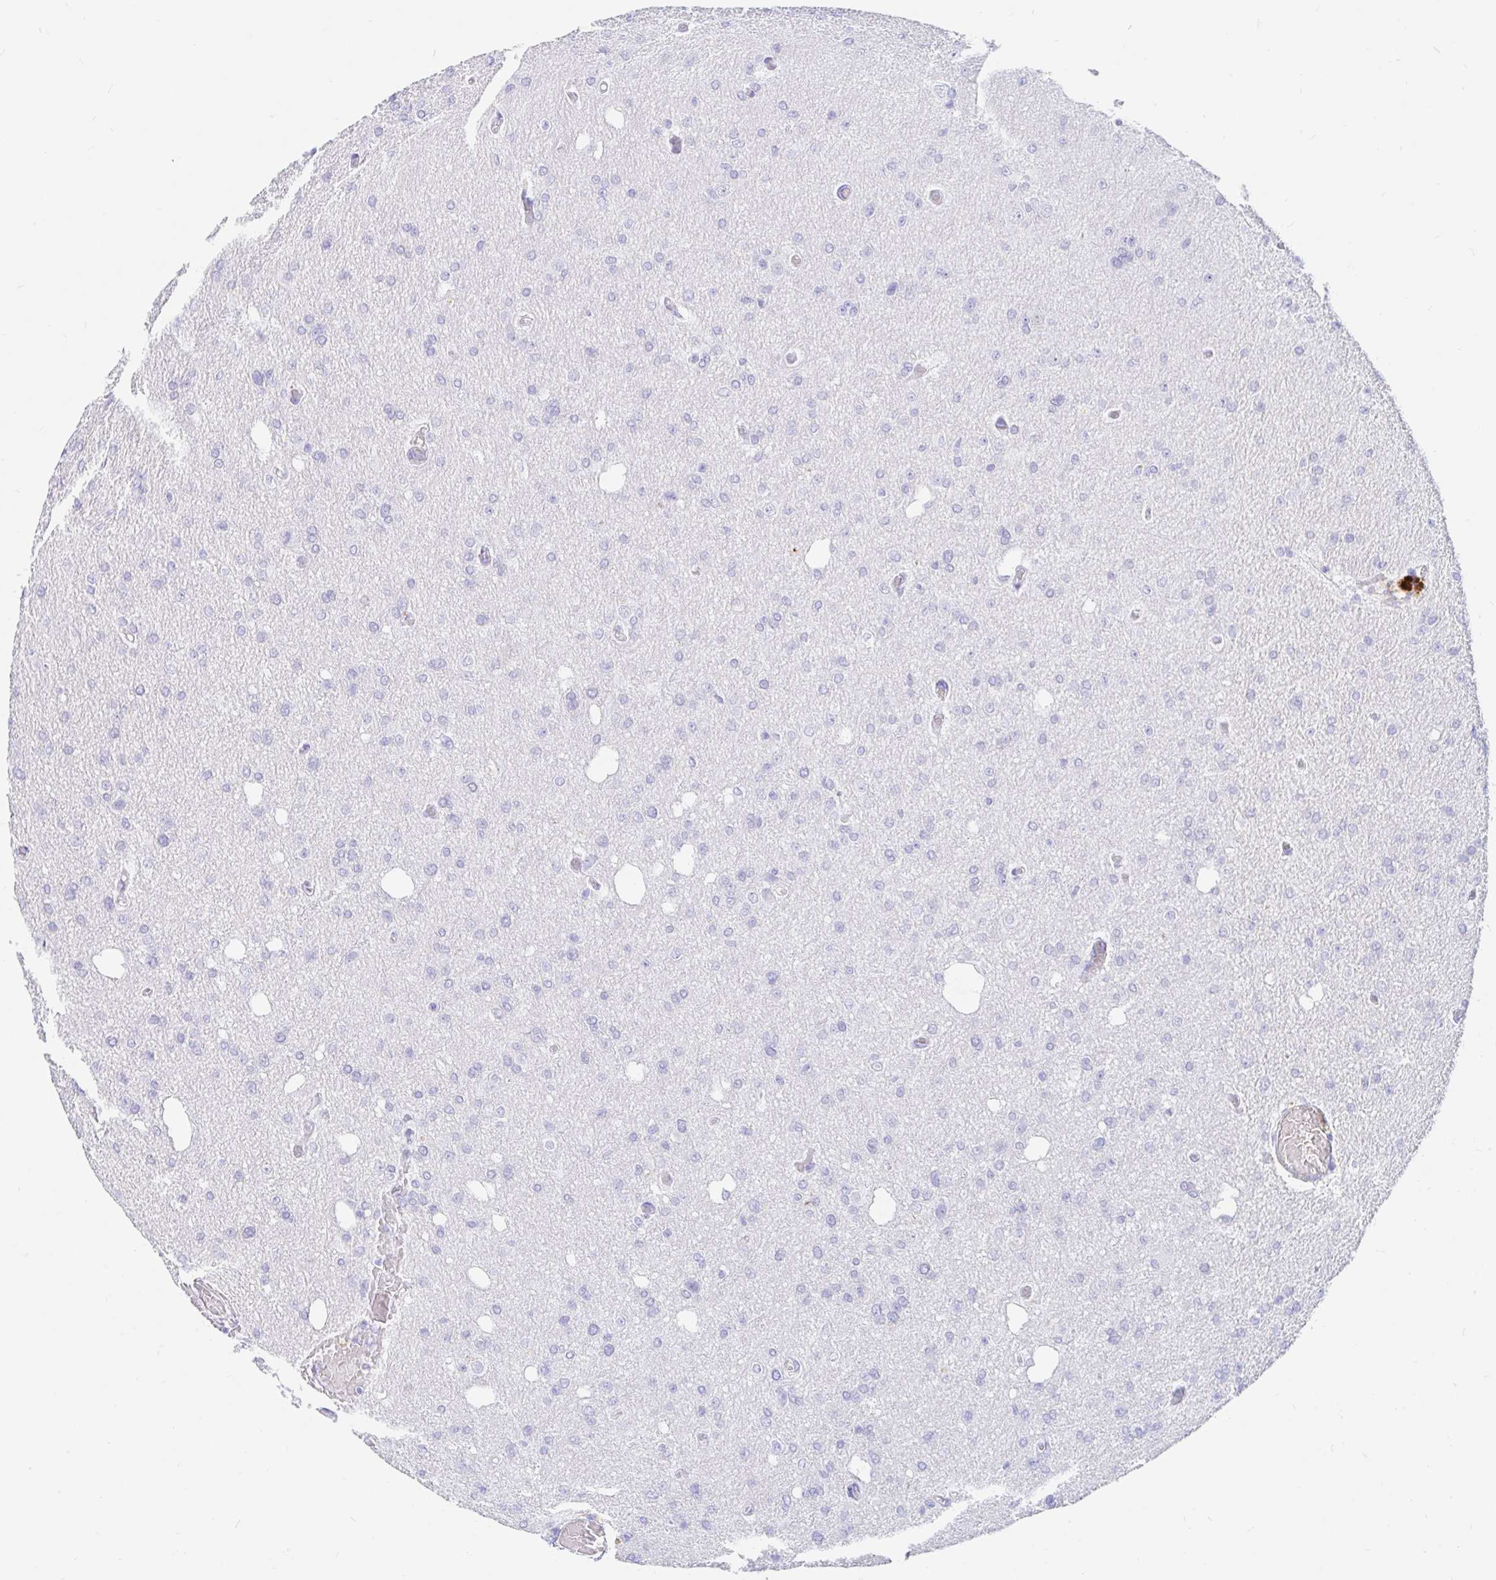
{"staining": {"intensity": "negative", "quantity": "none", "location": "none"}, "tissue": "glioma", "cell_type": "Tumor cells", "image_type": "cancer", "snomed": [{"axis": "morphology", "description": "Glioma, malignant, Low grade"}, {"axis": "topography", "description": "Brain"}], "caption": "There is no significant staining in tumor cells of glioma.", "gene": "OR6T1", "patient": {"sex": "male", "age": 26}}